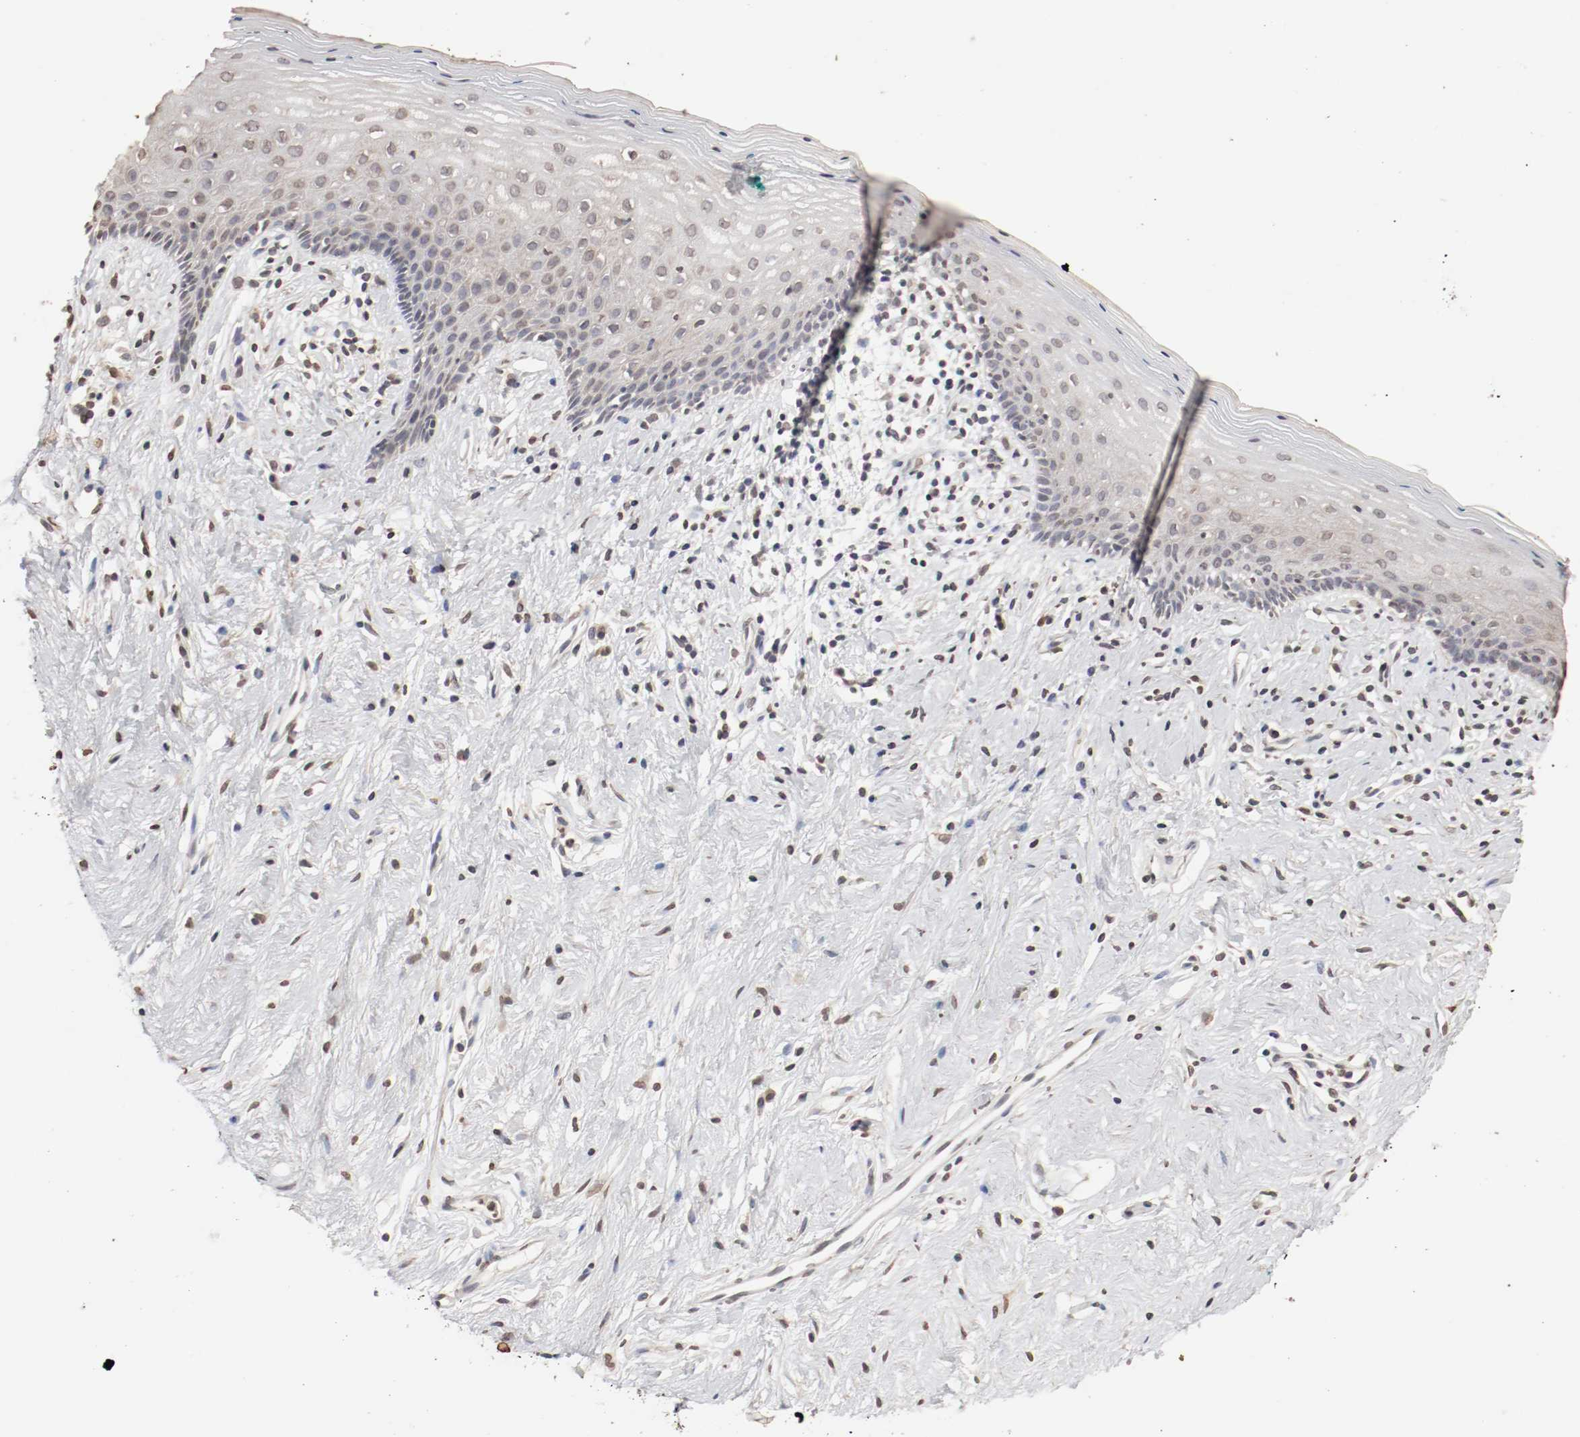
{"staining": {"intensity": "weak", "quantity": "<25%", "location": "cytoplasmic/membranous,nuclear"}, "tissue": "vagina", "cell_type": "Squamous epithelial cells", "image_type": "normal", "snomed": [{"axis": "morphology", "description": "Normal tissue, NOS"}, {"axis": "topography", "description": "Vagina"}], "caption": "Immunohistochemical staining of normal vagina reveals no significant staining in squamous epithelial cells.", "gene": "WASL", "patient": {"sex": "female", "age": 44}}